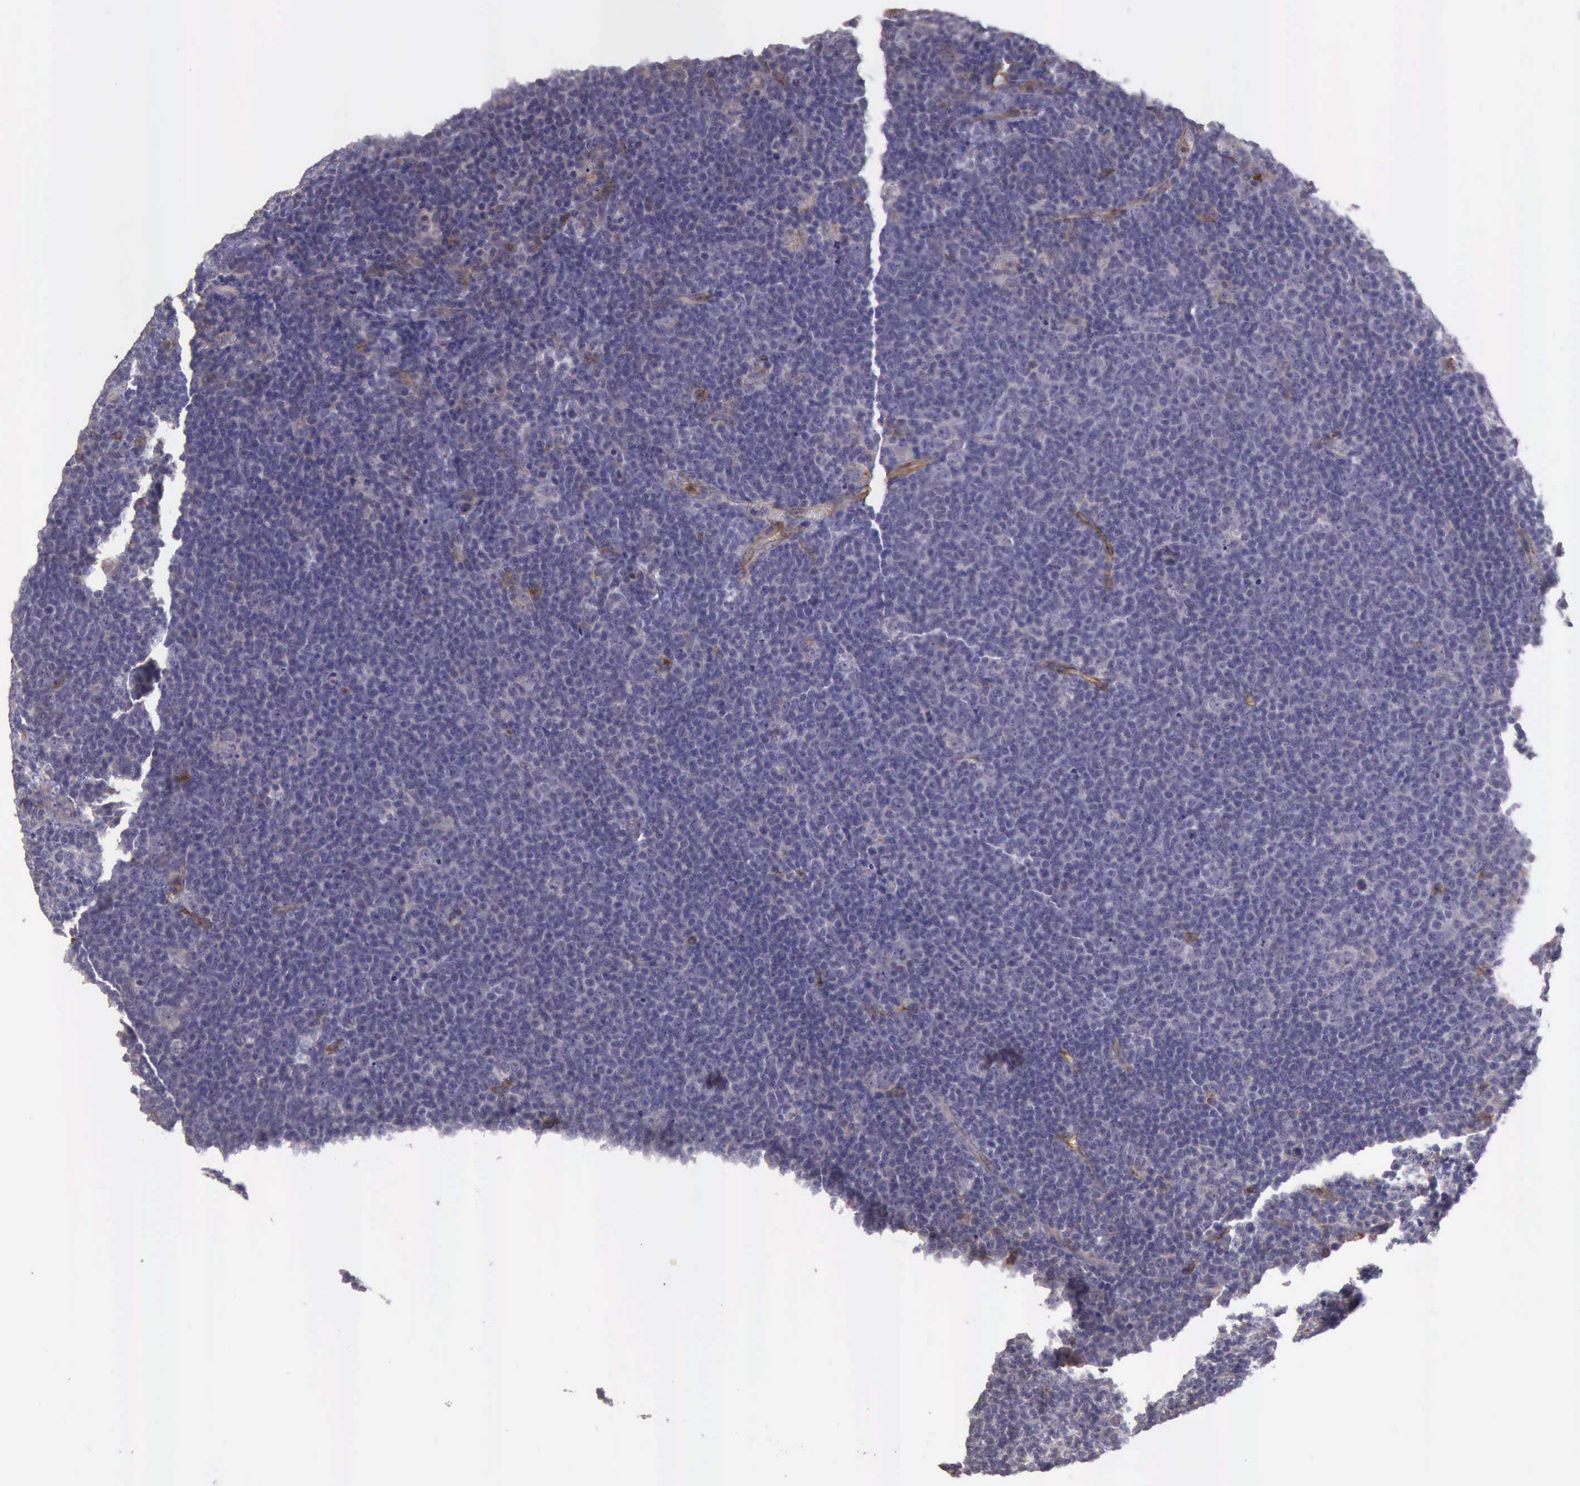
{"staining": {"intensity": "negative", "quantity": "none", "location": "none"}, "tissue": "lymphoma", "cell_type": "Tumor cells", "image_type": "cancer", "snomed": [{"axis": "morphology", "description": "Malignant lymphoma, non-Hodgkin's type, Low grade"}, {"axis": "topography", "description": "Lymph node"}], "caption": "Human lymphoma stained for a protein using IHC reveals no expression in tumor cells.", "gene": "TCEANC", "patient": {"sex": "male", "age": 74}}